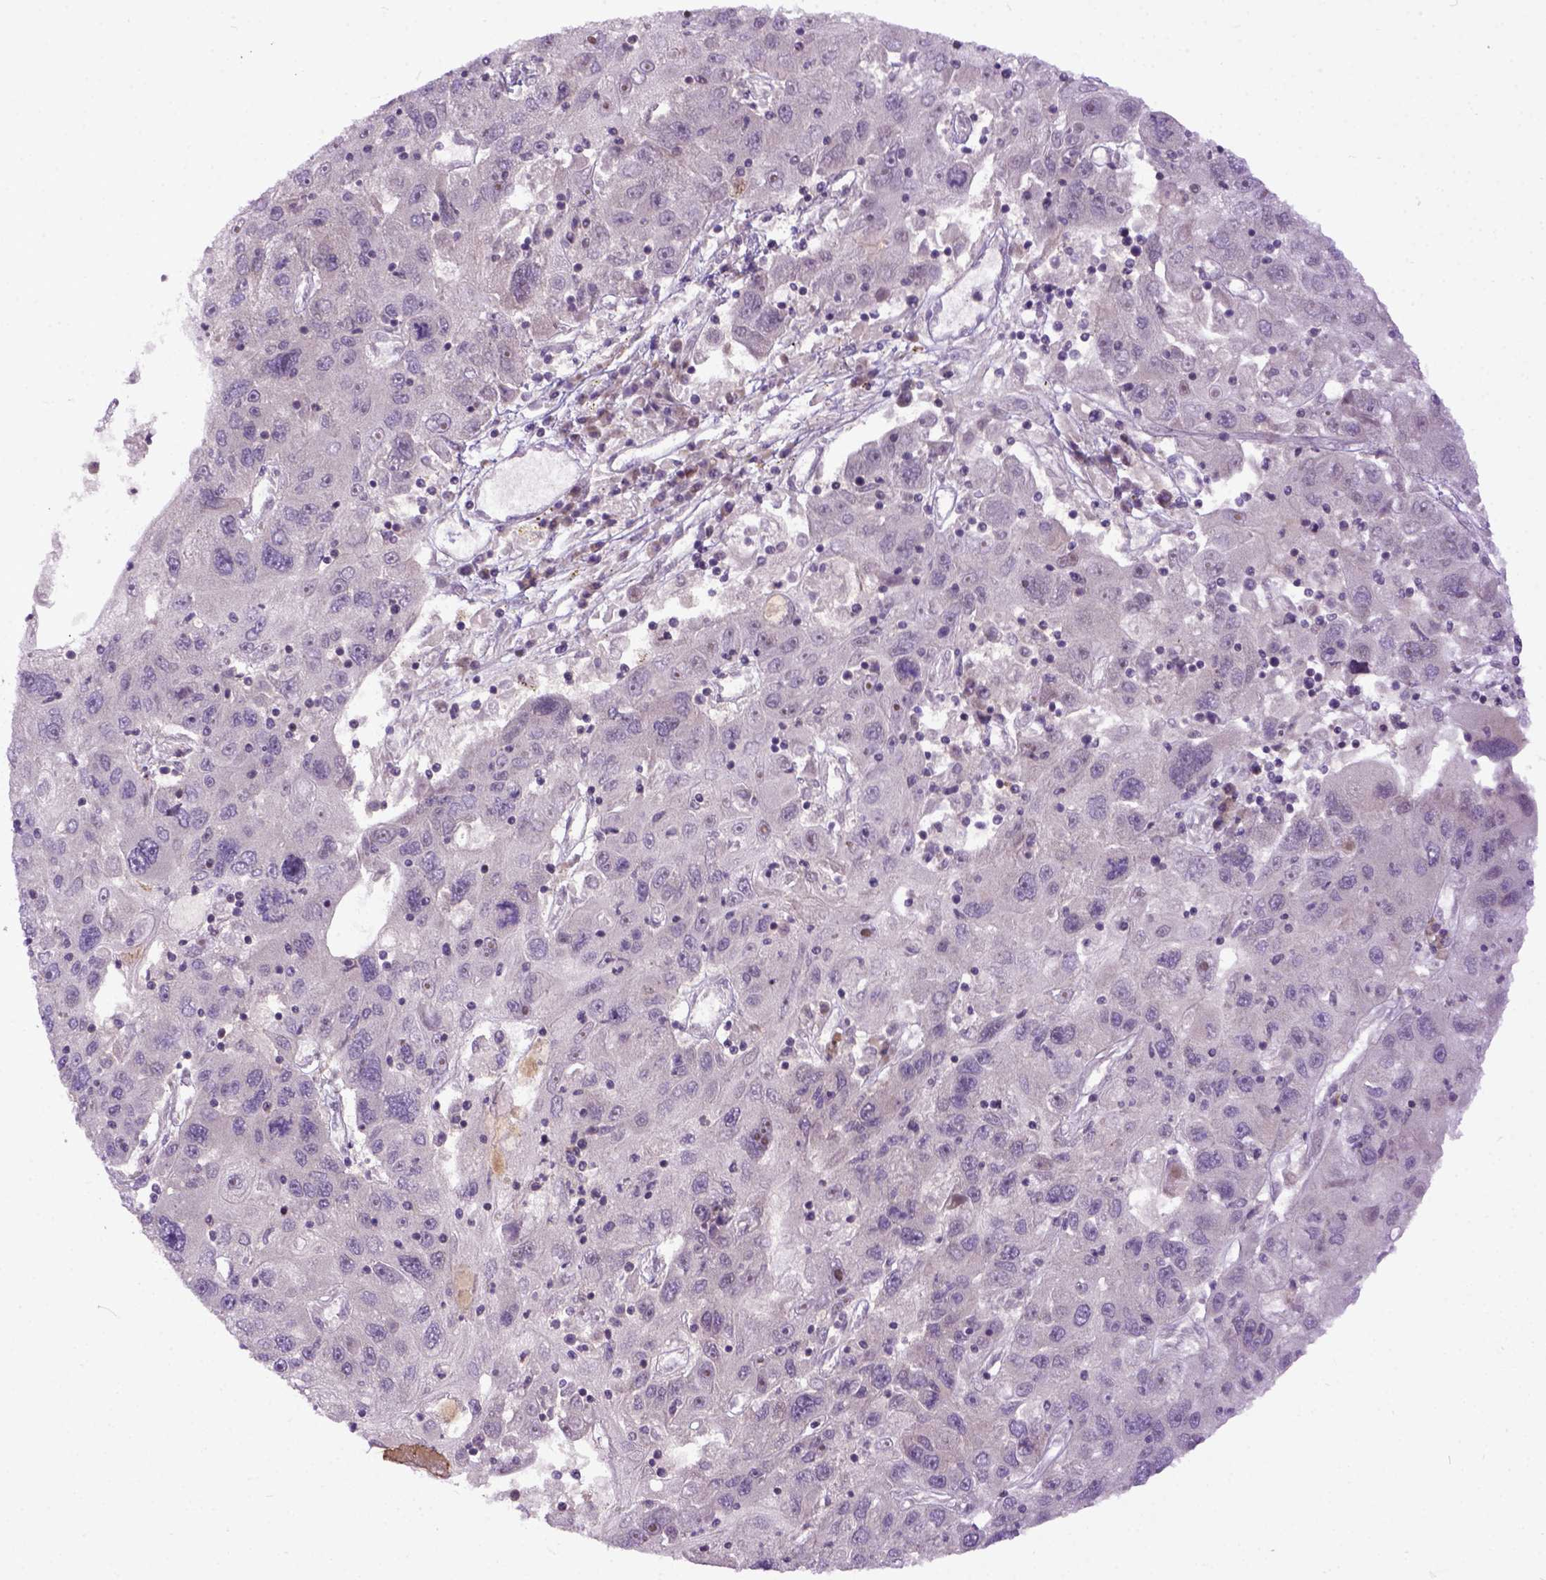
{"staining": {"intensity": "negative", "quantity": "none", "location": "none"}, "tissue": "stomach cancer", "cell_type": "Tumor cells", "image_type": "cancer", "snomed": [{"axis": "morphology", "description": "Adenocarcinoma, NOS"}, {"axis": "topography", "description": "Stomach"}], "caption": "This image is of stomach cancer (adenocarcinoma) stained with IHC to label a protein in brown with the nuclei are counter-stained blue. There is no expression in tumor cells.", "gene": "CPNE1", "patient": {"sex": "male", "age": 56}}